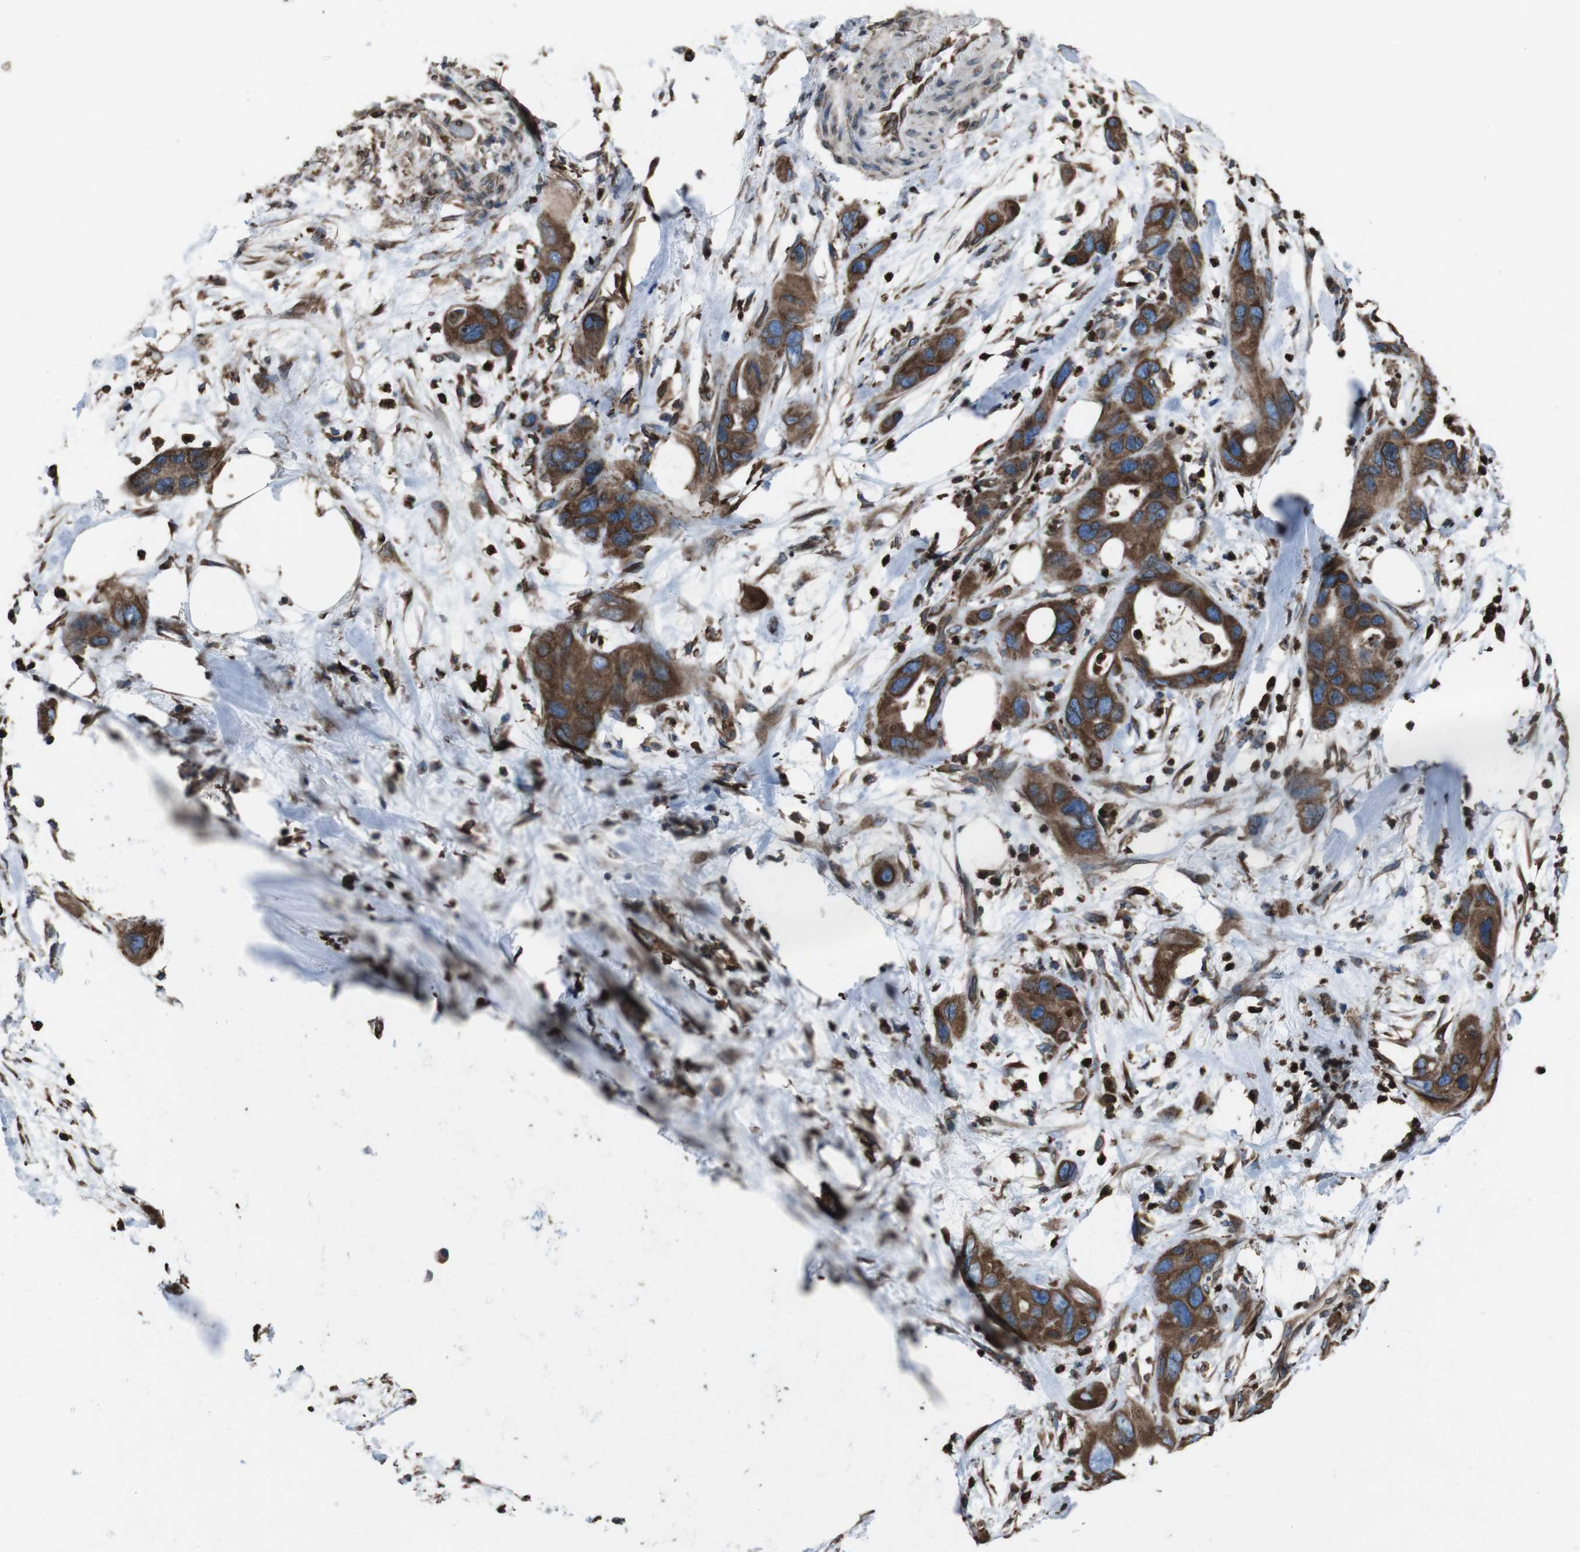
{"staining": {"intensity": "moderate", "quantity": ">75%", "location": "cytoplasmic/membranous"}, "tissue": "pancreatic cancer", "cell_type": "Tumor cells", "image_type": "cancer", "snomed": [{"axis": "morphology", "description": "Adenocarcinoma, NOS"}, {"axis": "topography", "description": "Pancreas"}], "caption": "There is medium levels of moderate cytoplasmic/membranous expression in tumor cells of pancreatic cancer, as demonstrated by immunohistochemical staining (brown color).", "gene": "APMAP", "patient": {"sex": "female", "age": 71}}